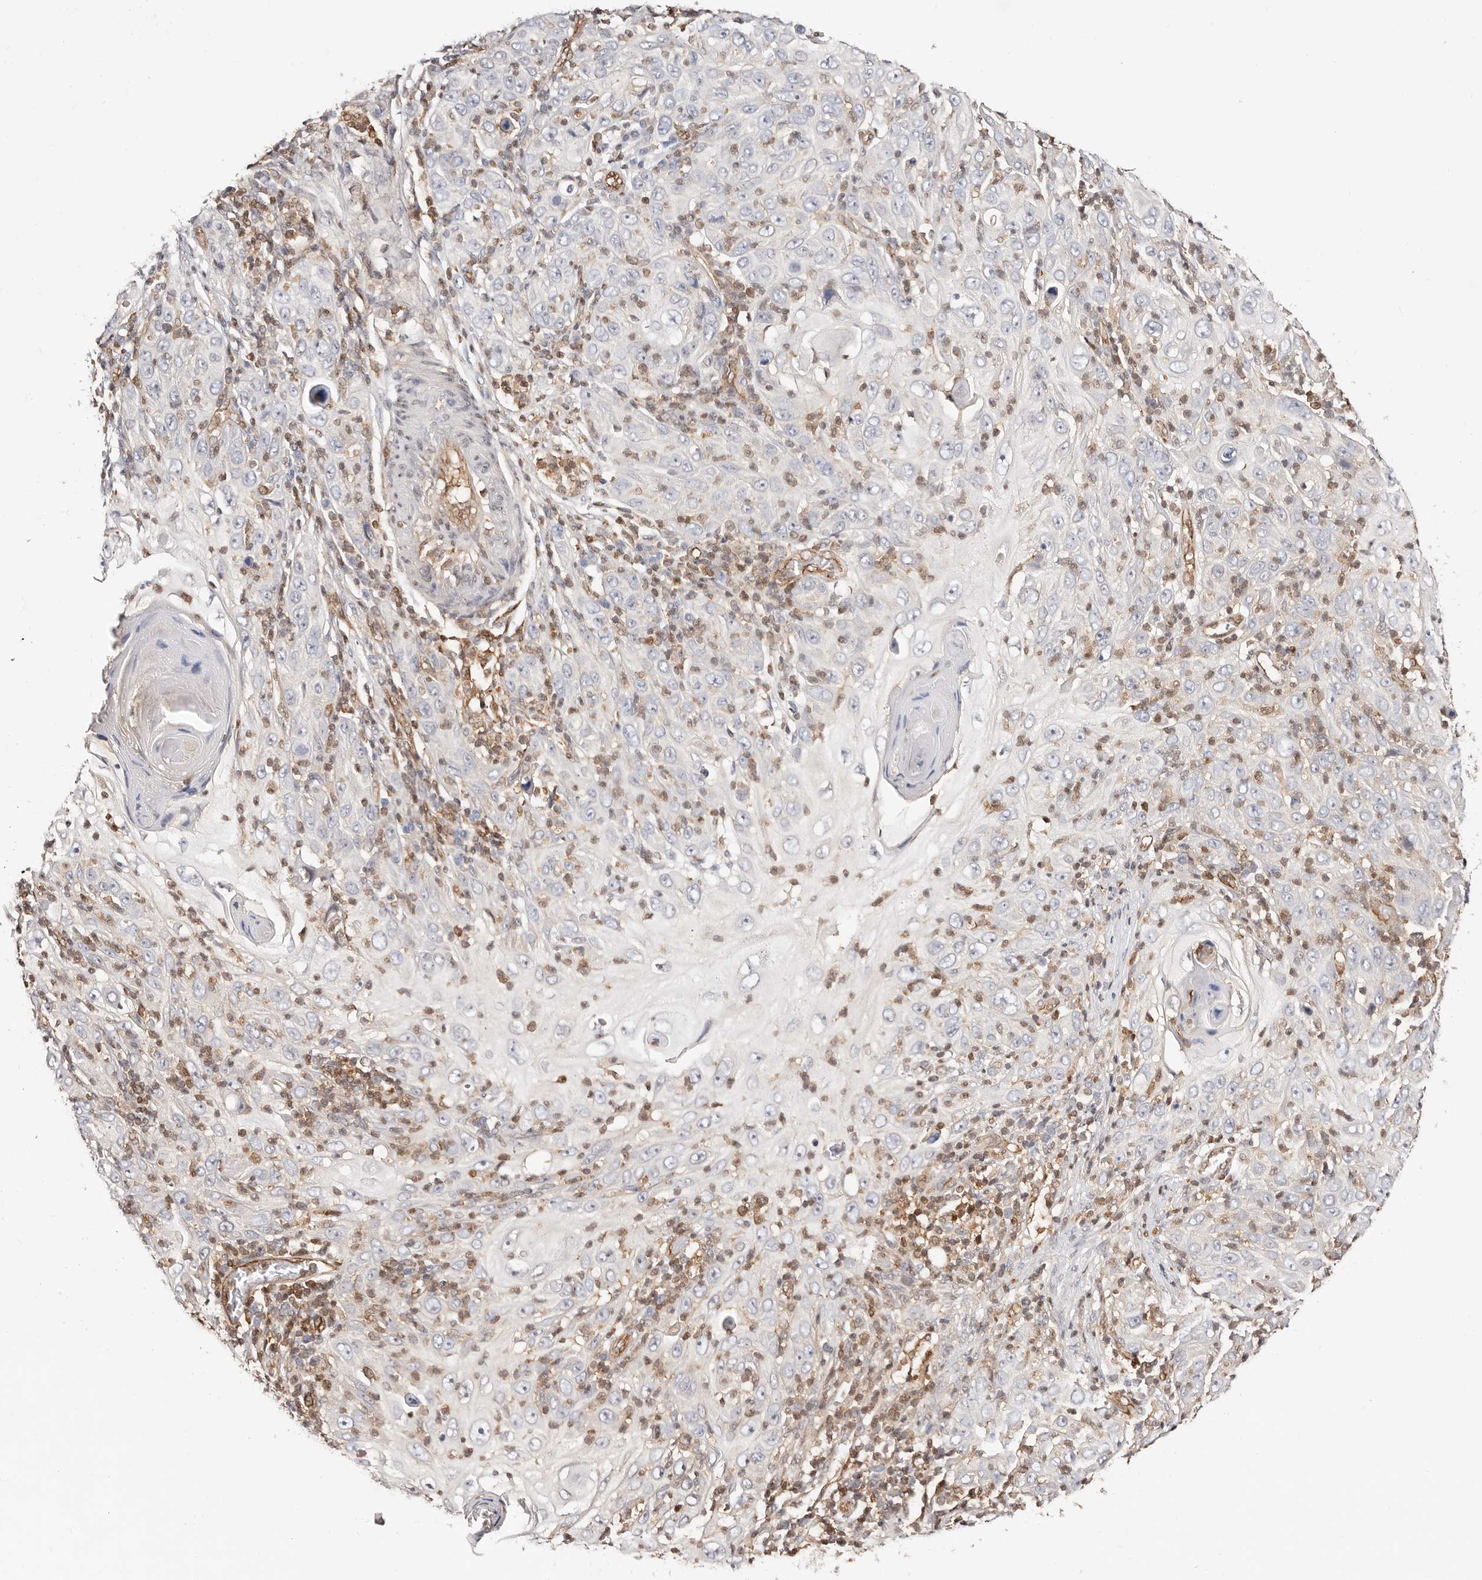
{"staining": {"intensity": "negative", "quantity": "none", "location": "none"}, "tissue": "skin cancer", "cell_type": "Tumor cells", "image_type": "cancer", "snomed": [{"axis": "morphology", "description": "Squamous cell carcinoma, NOS"}, {"axis": "topography", "description": "Skin"}], "caption": "Immunohistochemistry of human skin squamous cell carcinoma reveals no expression in tumor cells.", "gene": "STAT5A", "patient": {"sex": "female", "age": 88}}